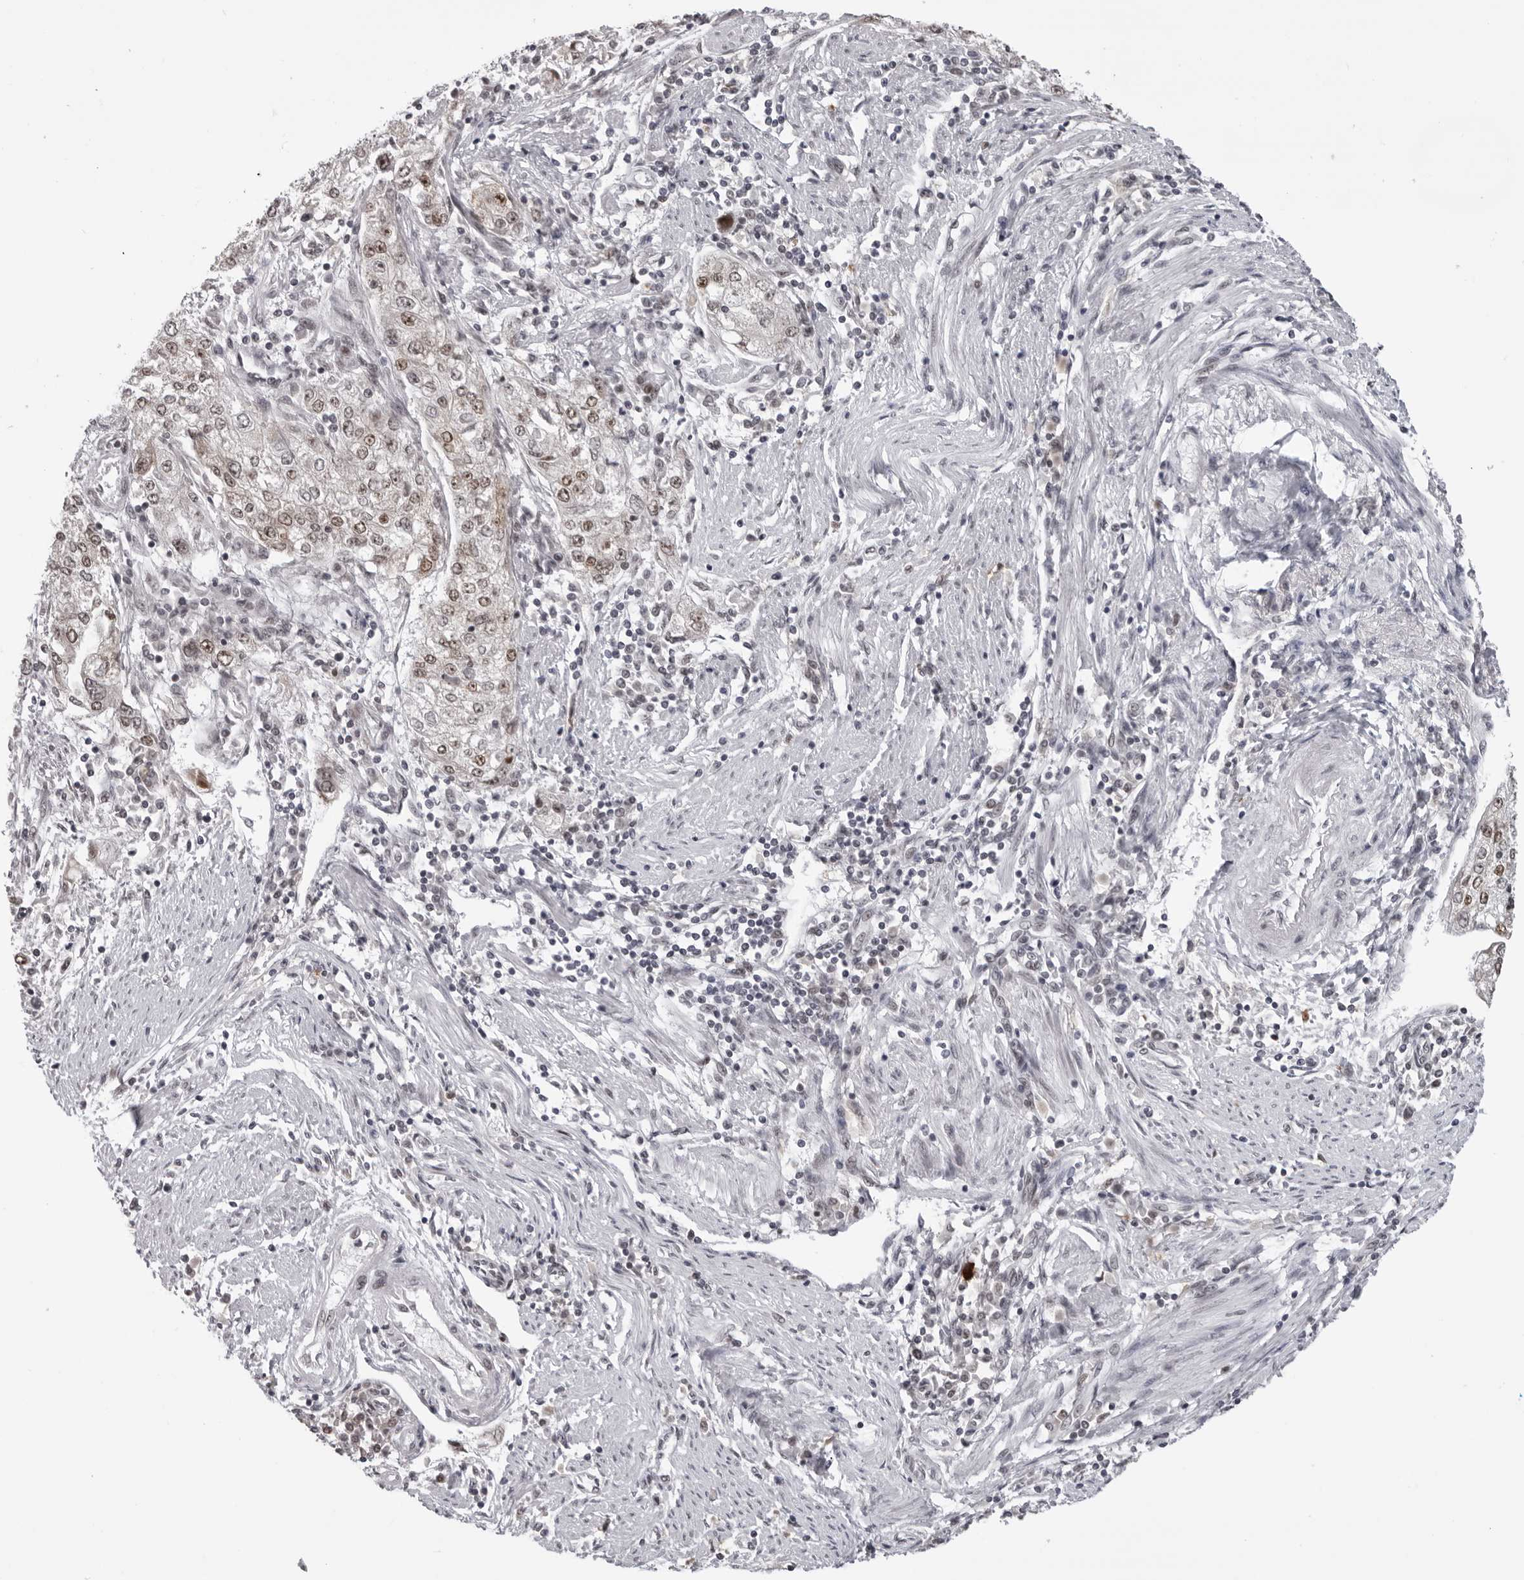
{"staining": {"intensity": "weak", "quantity": "25%-75%", "location": "nuclear"}, "tissue": "endometrial cancer", "cell_type": "Tumor cells", "image_type": "cancer", "snomed": [{"axis": "morphology", "description": "Adenocarcinoma, NOS"}, {"axis": "topography", "description": "Endometrium"}], "caption": "Tumor cells show weak nuclear positivity in about 25%-75% of cells in endometrial cancer.", "gene": "HEXIM2", "patient": {"sex": "female", "age": 49}}